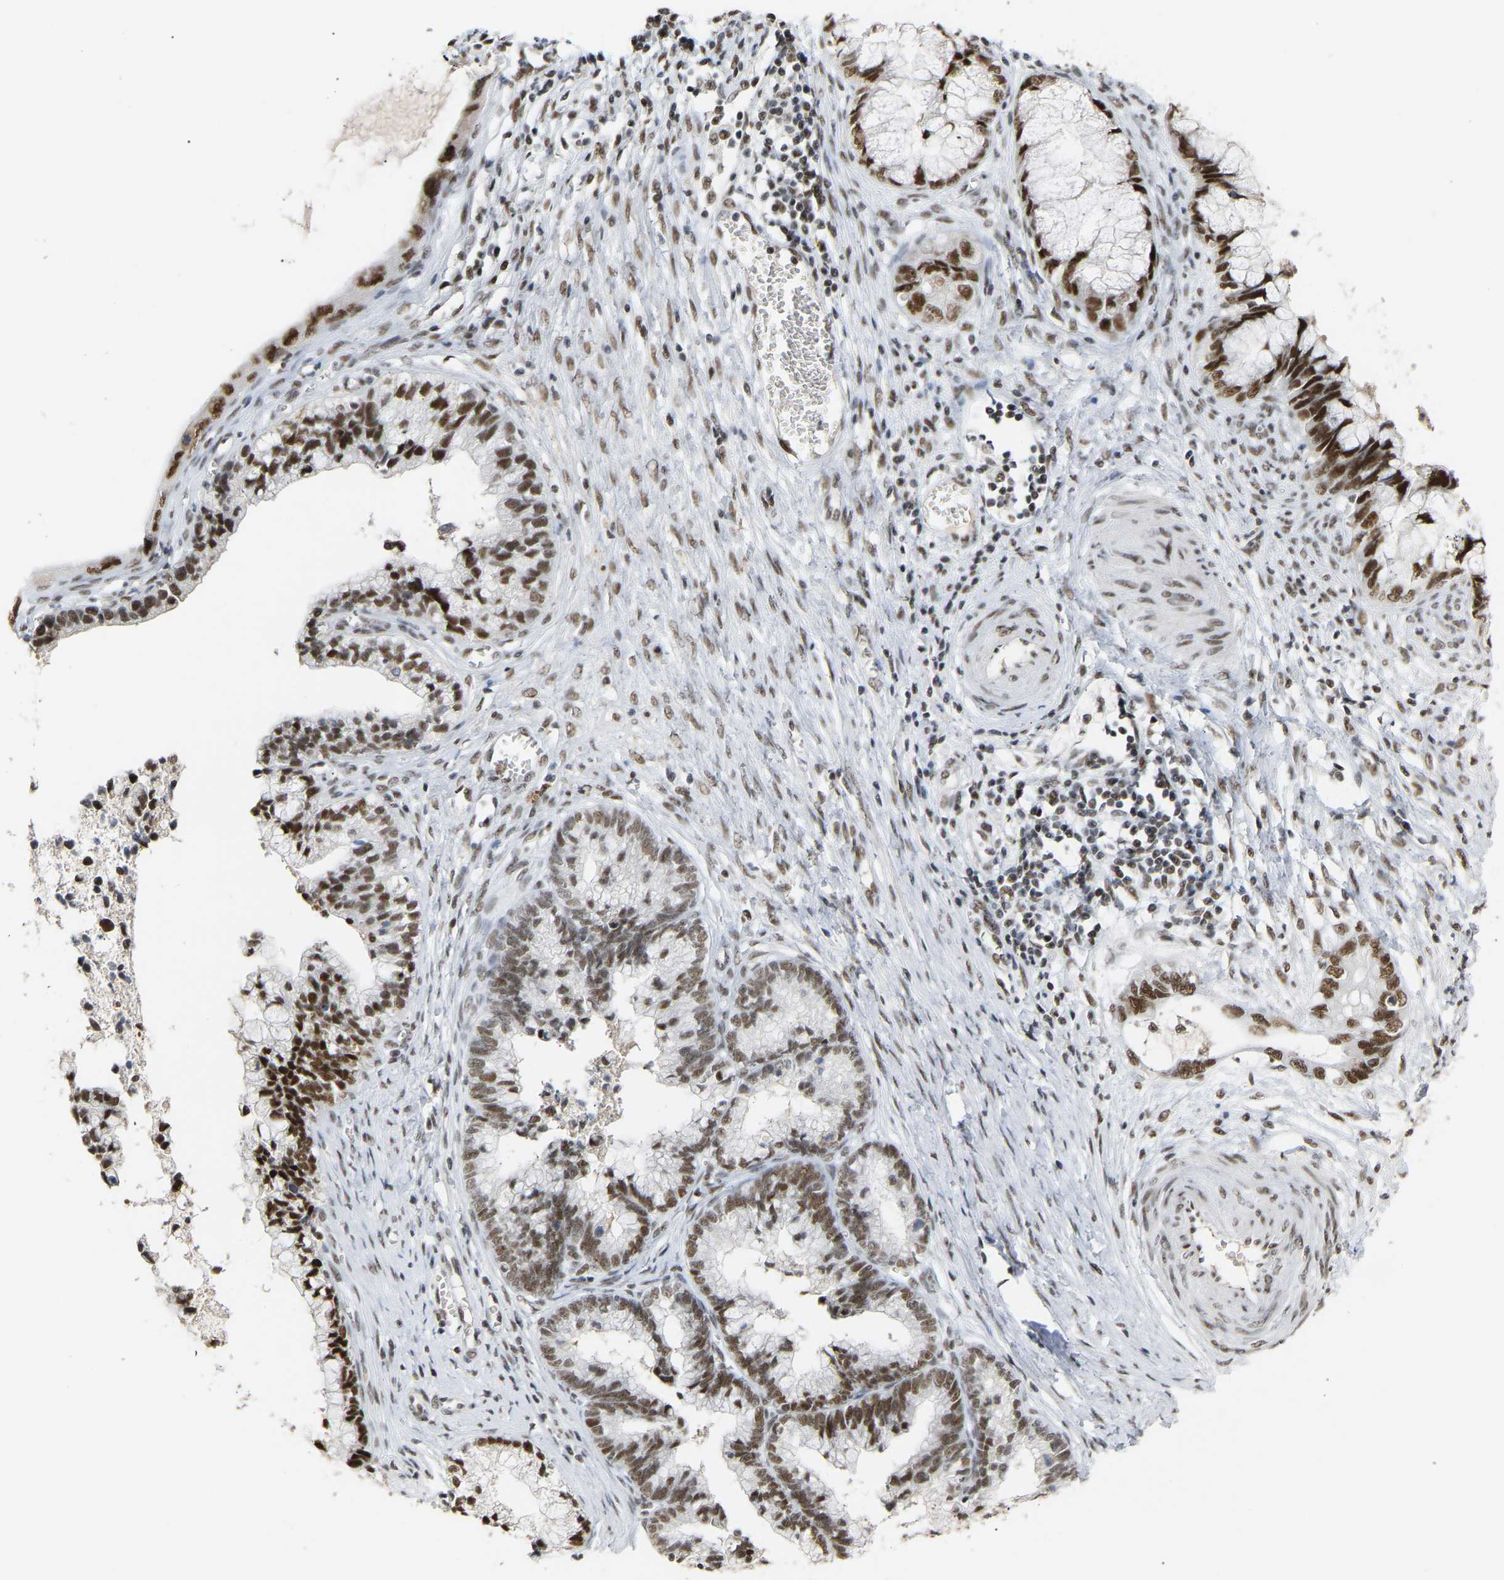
{"staining": {"intensity": "strong", "quantity": ">75%", "location": "nuclear"}, "tissue": "cervical cancer", "cell_type": "Tumor cells", "image_type": "cancer", "snomed": [{"axis": "morphology", "description": "Adenocarcinoma, NOS"}, {"axis": "topography", "description": "Cervix"}], "caption": "Immunohistochemical staining of adenocarcinoma (cervical) demonstrates high levels of strong nuclear staining in approximately >75% of tumor cells.", "gene": "NELFB", "patient": {"sex": "female", "age": 44}}